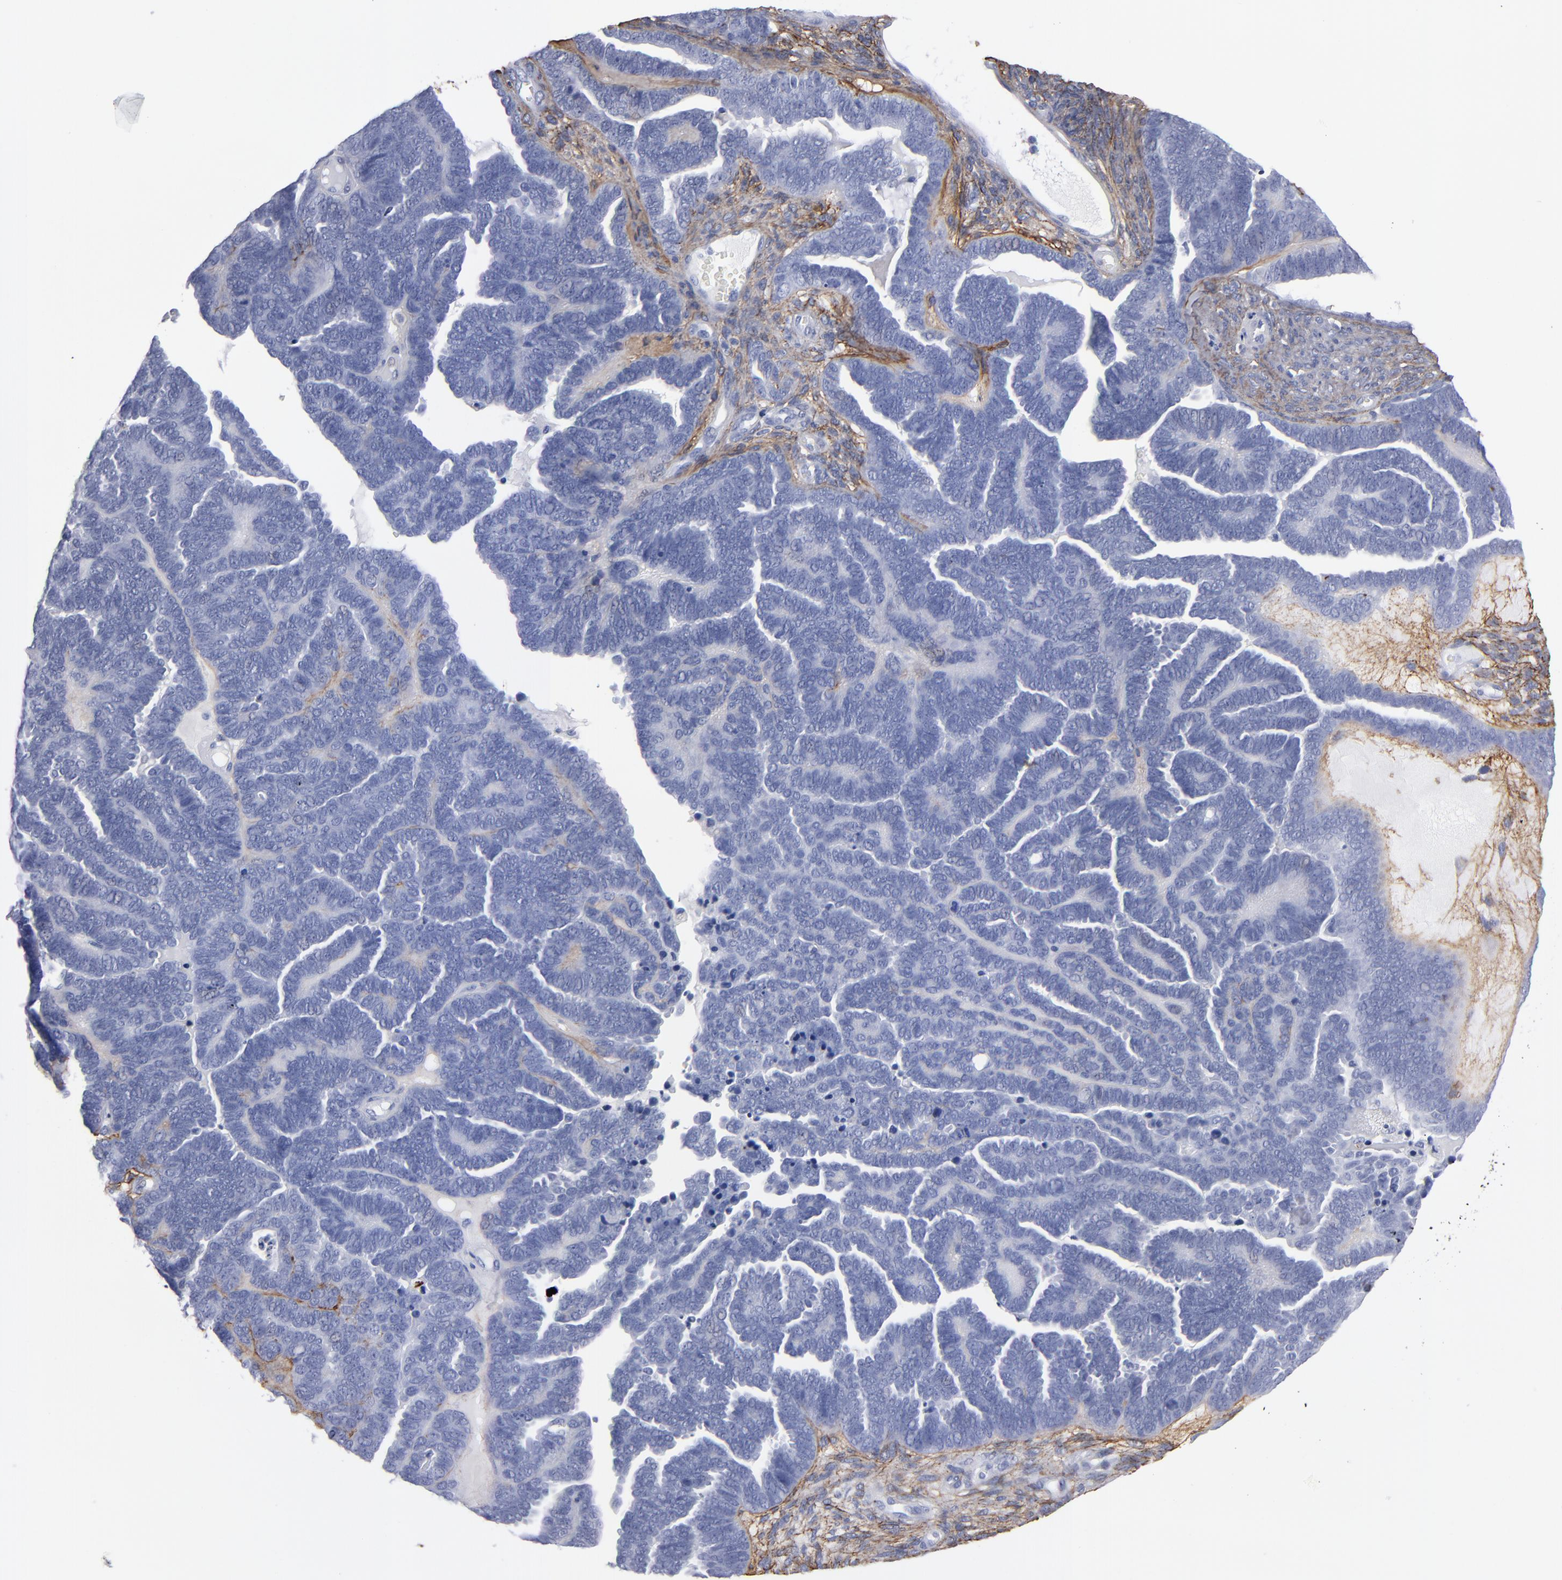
{"staining": {"intensity": "negative", "quantity": "none", "location": "none"}, "tissue": "endometrial cancer", "cell_type": "Tumor cells", "image_type": "cancer", "snomed": [{"axis": "morphology", "description": "Neoplasm, malignant, NOS"}, {"axis": "topography", "description": "Endometrium"}], "caption": "Human endometrial neoplasm (malignant) stained for a protein using immunohistochemistry displays no staining in tumor cells.", "gene": "EMILIN1", "patient": {"sex": "female", "age": 74}}